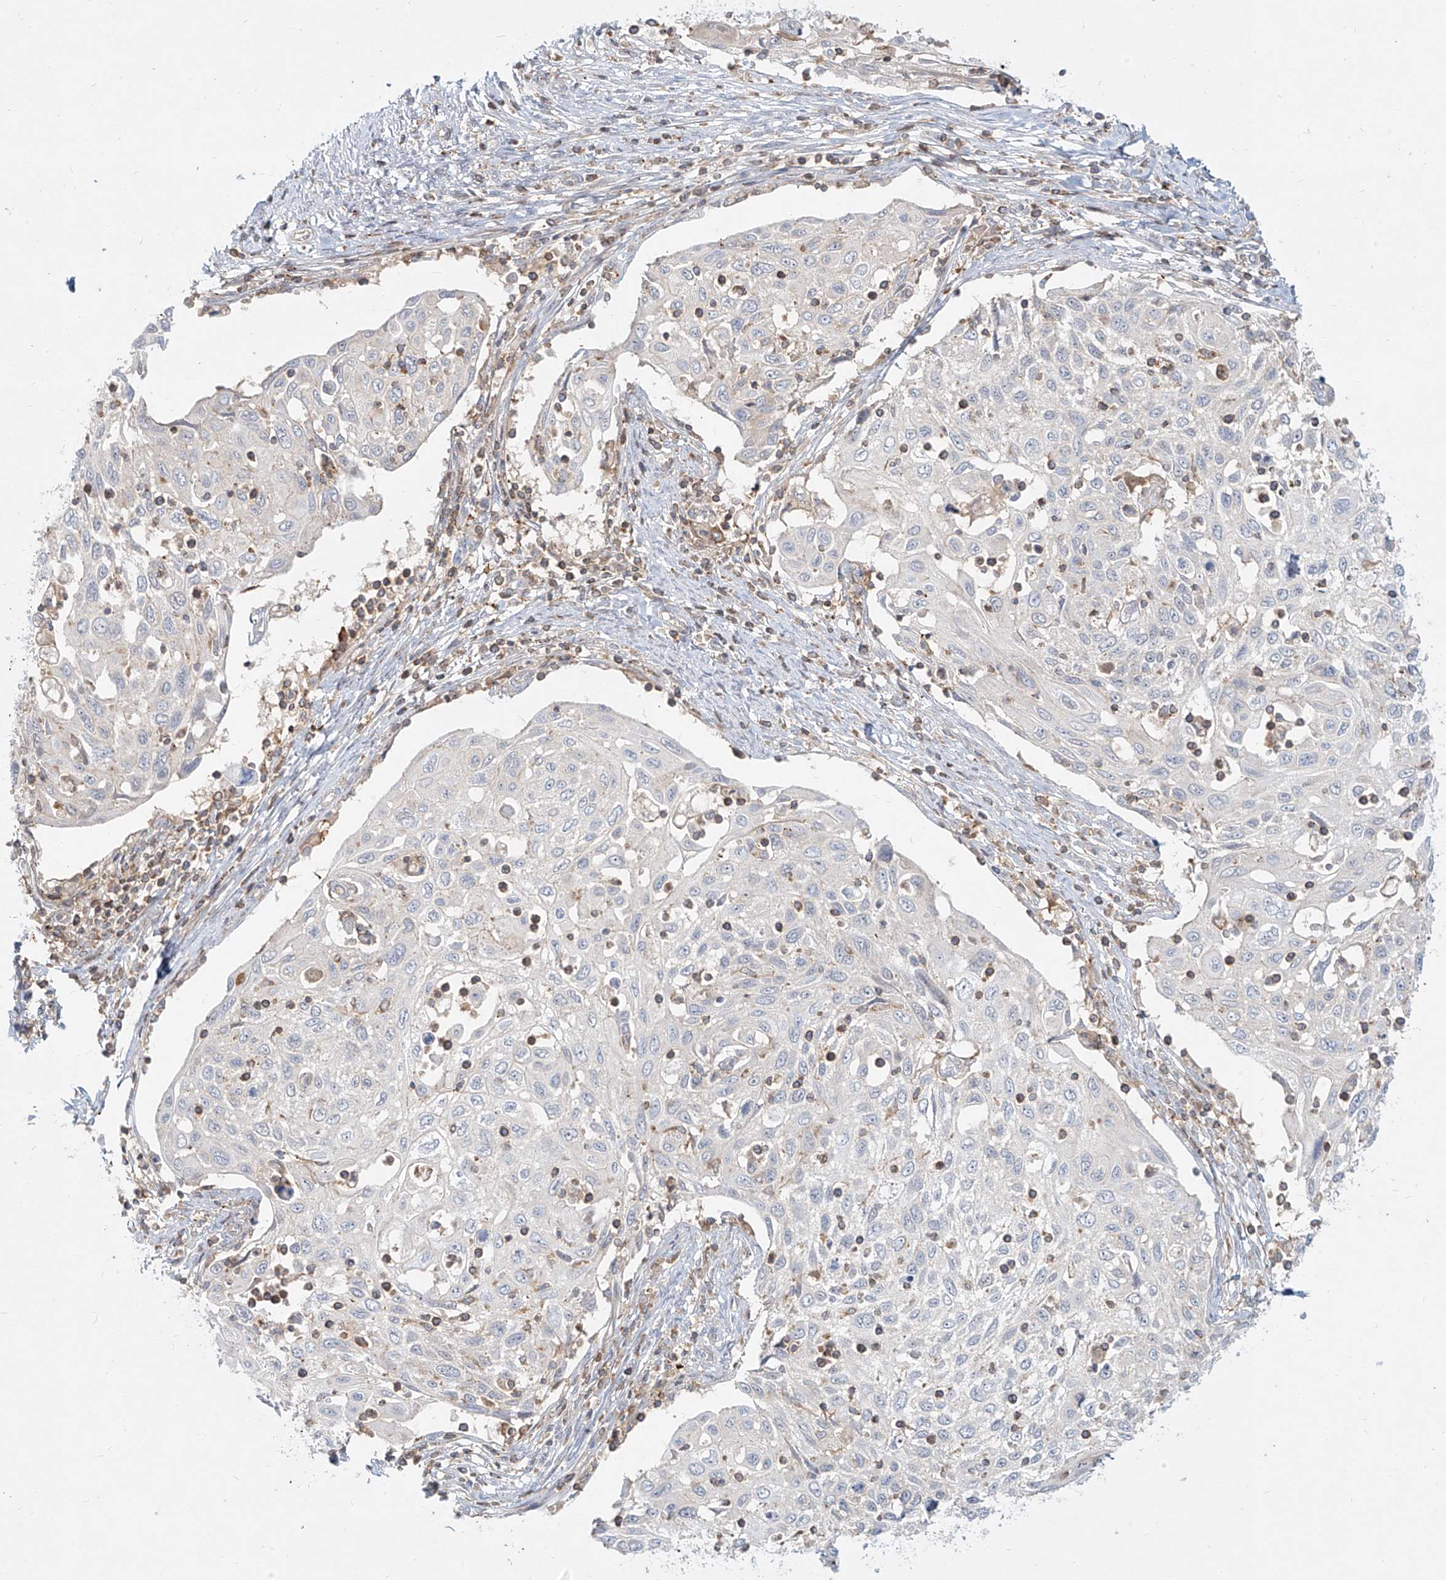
{"staining": {"intensity": "negative", "quantity": "none", "location": "none"}, "tissue": "cervical cancer", "cell_type": "Tumor cells", "image_type": "cancer", "snomed": [{"axis": "morphology", "description": "Squamous cell carcinoma, NOS"}, {"axis": "topography", "description": "Cervix"}], "caption": "Protein analysis of squamous cell carcinoma (cervical) demonstrates no significant staining in tumor cells.", "gene": "SLC2A12", "patient": {"sex": "female", "age": 70}}